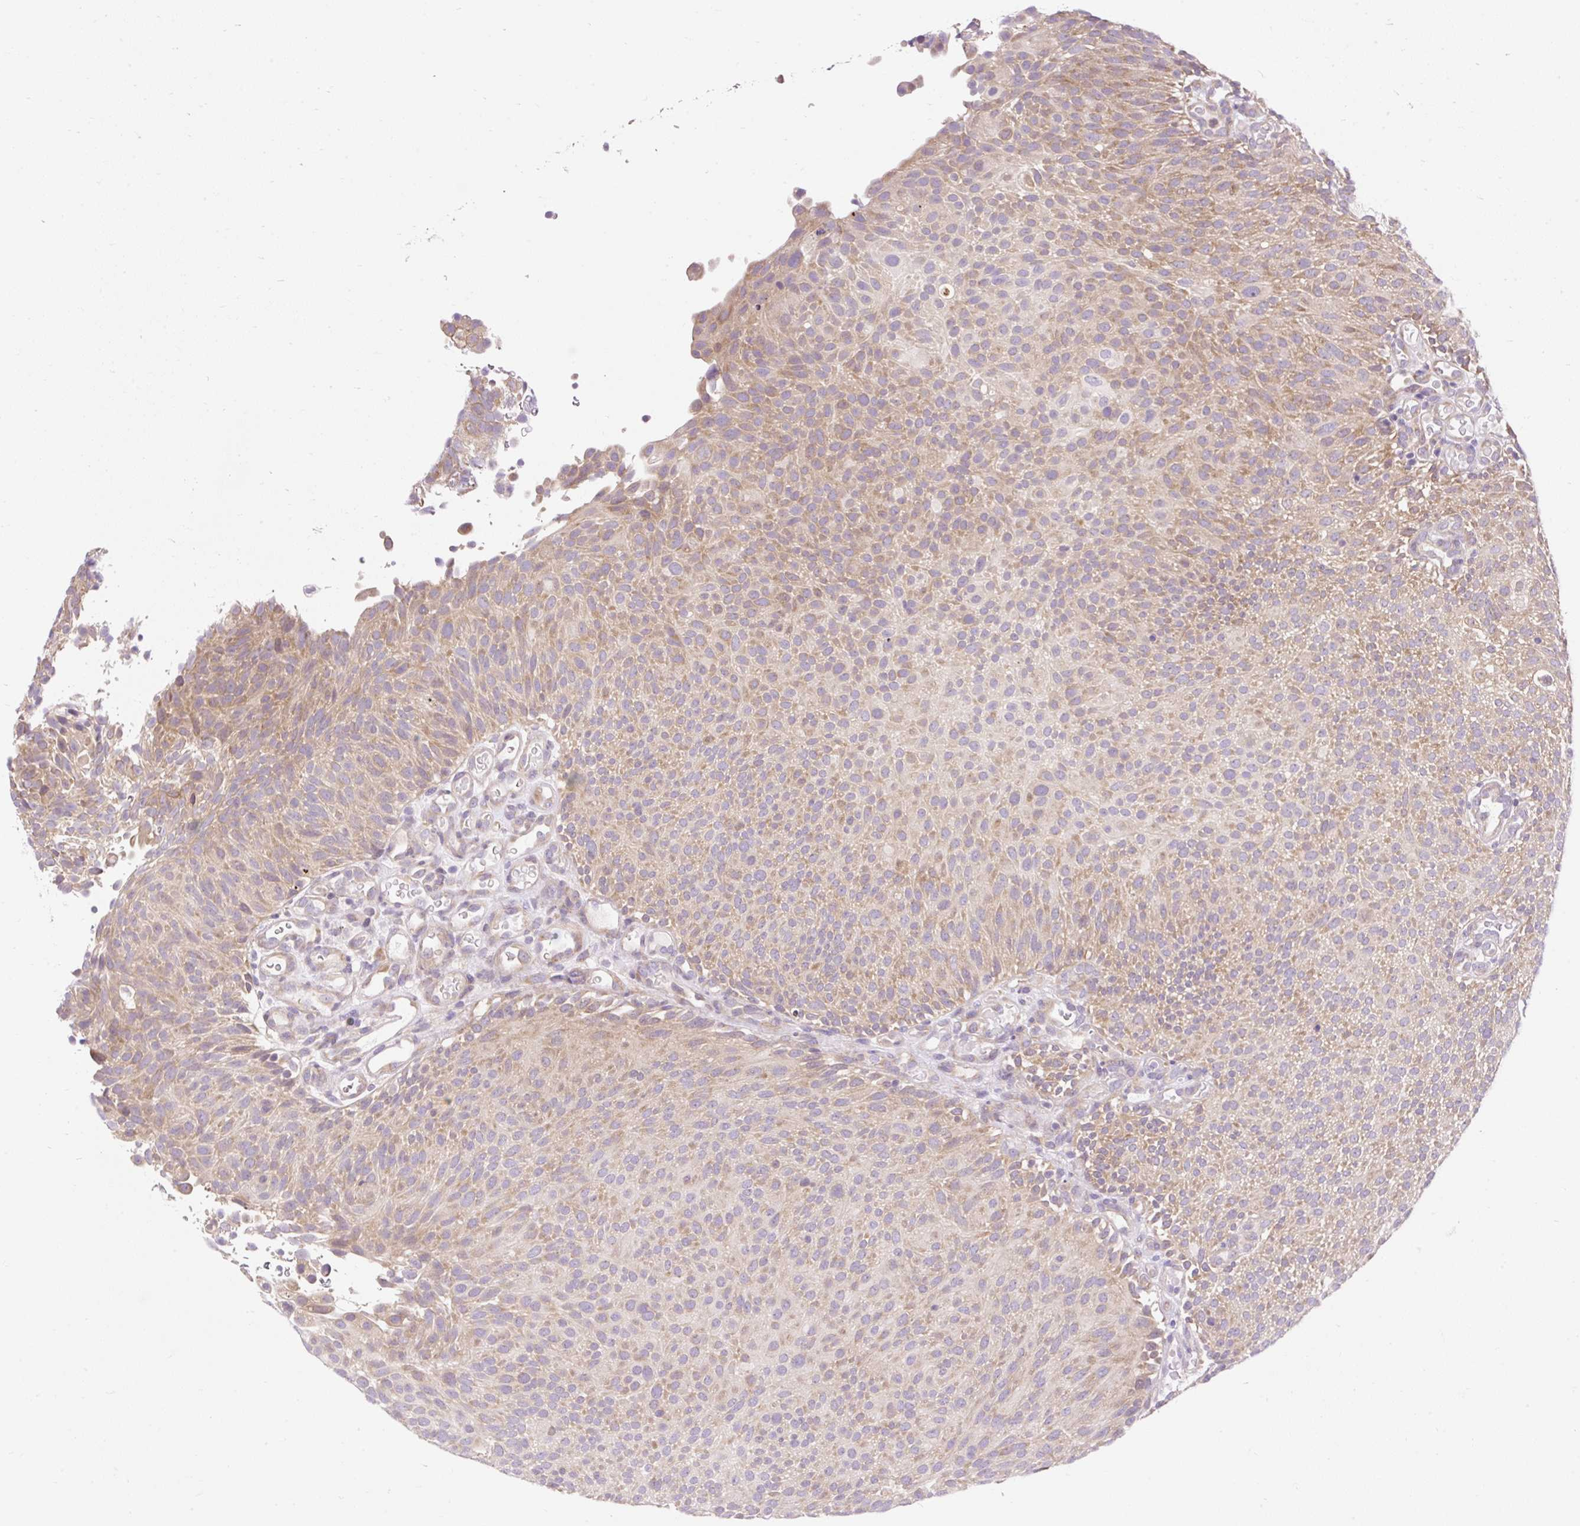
{"staining": {"intensity": "moderate", "quantity": ">75%", "location": "cytoplasmic/membranous"}, "tissue": "urothelial cancer", "cell_type": "Tumor cells", "image_type": "cancer", "snomed": [{"axis": "morphology", "description": "Urothelial carcinoma, Low grade"}, {"axis": "topography", "description": "Urinary bladder"}], "caption": "The micrograph shows staining of low-grade urothelial carcinoma, revealing moderate cytoplasmic/membranous protein positivity (brown color) within tumor cells.", "gene": "GPR45", "patient": {"sex": "male", "age": 78}}